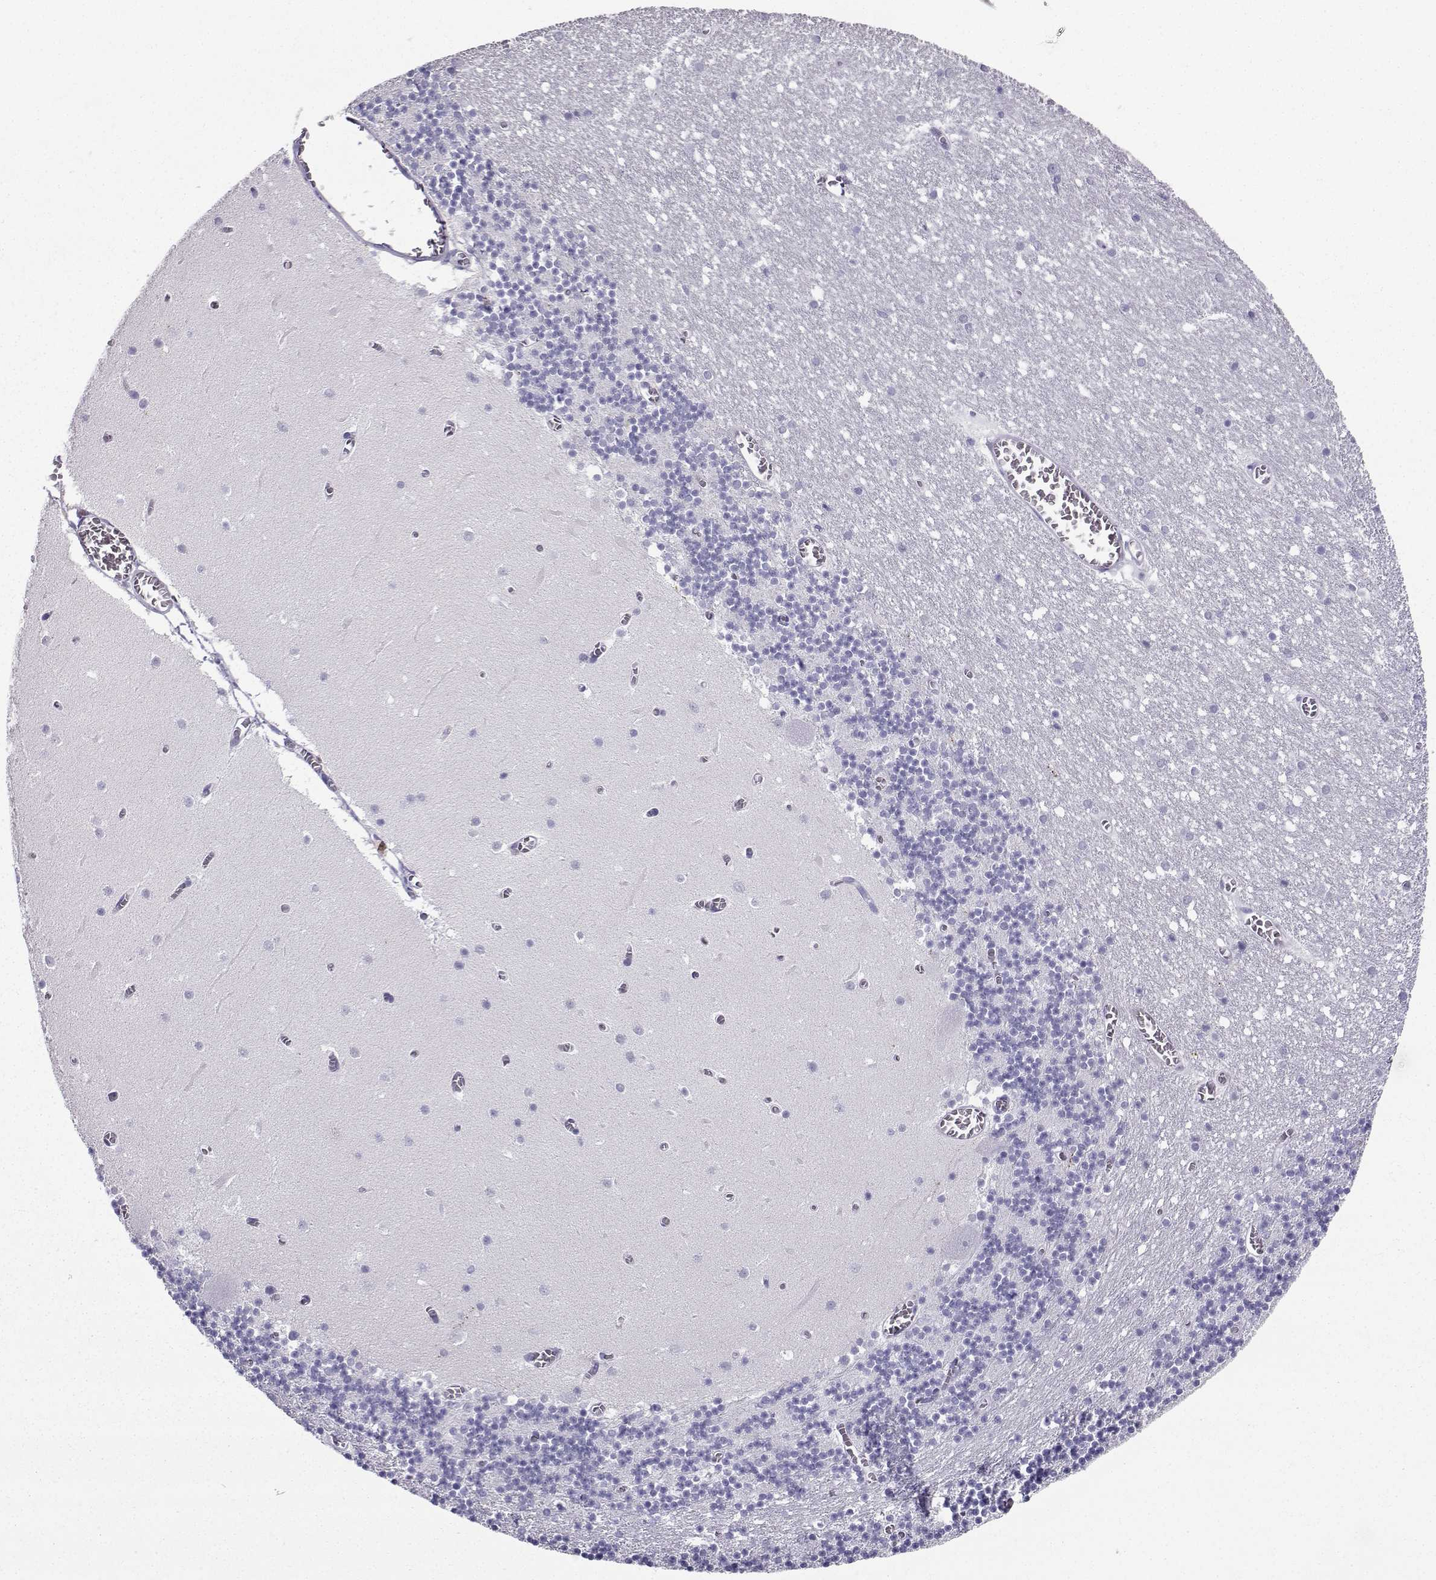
{"staining": {"intensity": "negative", "quantity": "none", "location": "none"}, "tissue": "cerebellum", "cell_type": "Cells in granular layer", "image_type": "normal", "snomed": [{"axis": "morphology", "description": "Normal tissue, NOS"}, {"axis": "topography", "description": "Cerebellum"}], "caption": "Immunohistochemistry (IHC) of benign cerebellum reveals no positivity in cells in granular layer.", "gene": "SLC18A2", "patient": {"sex": "female", "age": 28}}